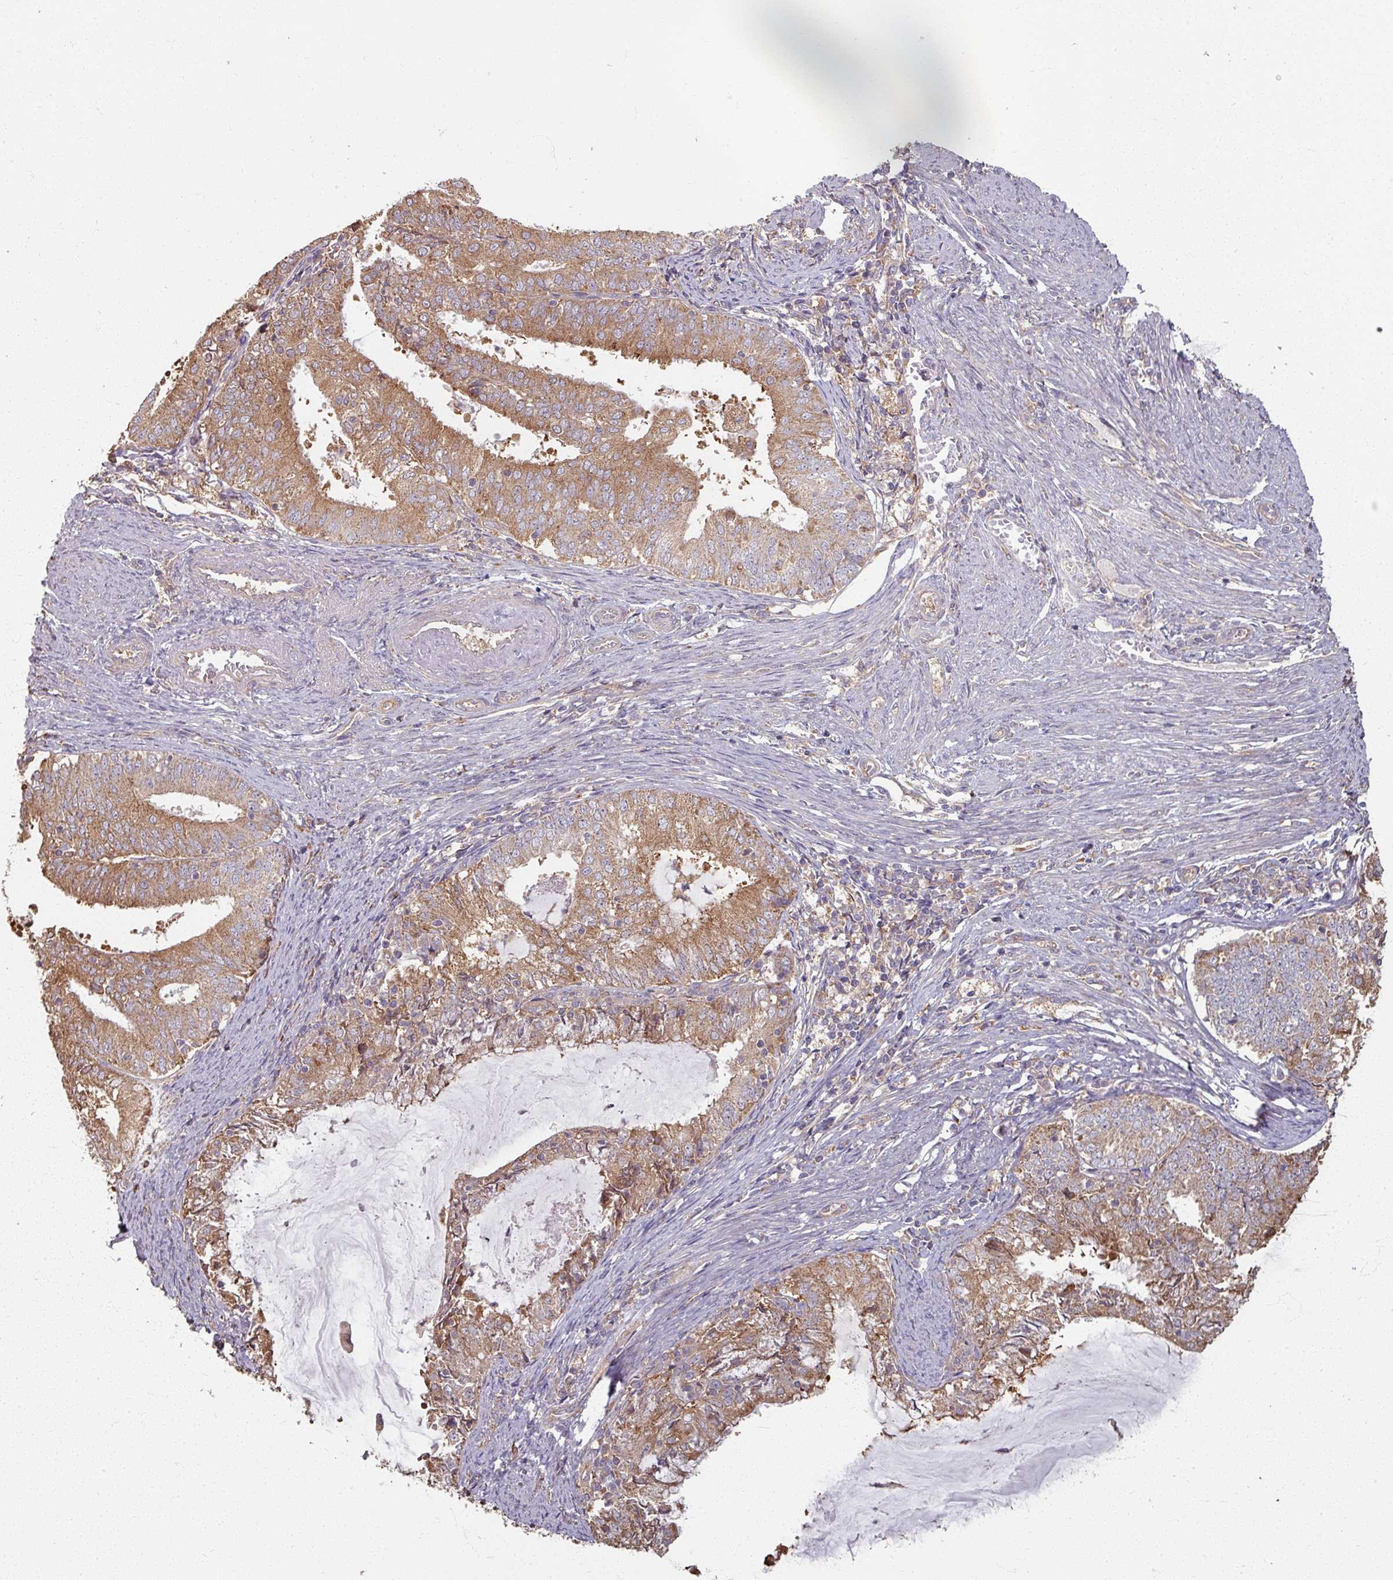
{"staining": {"intensity": "moderate", "quantity": ">75%", "location": "cytoplasmic/membranous"}, "tissue": "endometrial cancer", "cell_type": "Tumor cells", "image_type": "cancer", "snomed": [{"axis": "morphology", "description": "Adenocarcinoma, NOS"}, {"axis": "topography", "description": "Endometrium"}], "caption": "DAB immunohistochemical staining of human endometrial adenocarcinoma exhibits moderate cytoplasmic/membranous protein staining in about >75% of tumor cells.", "gene": "CCDC68", "patient": {"sex": "female", "age": 57}}